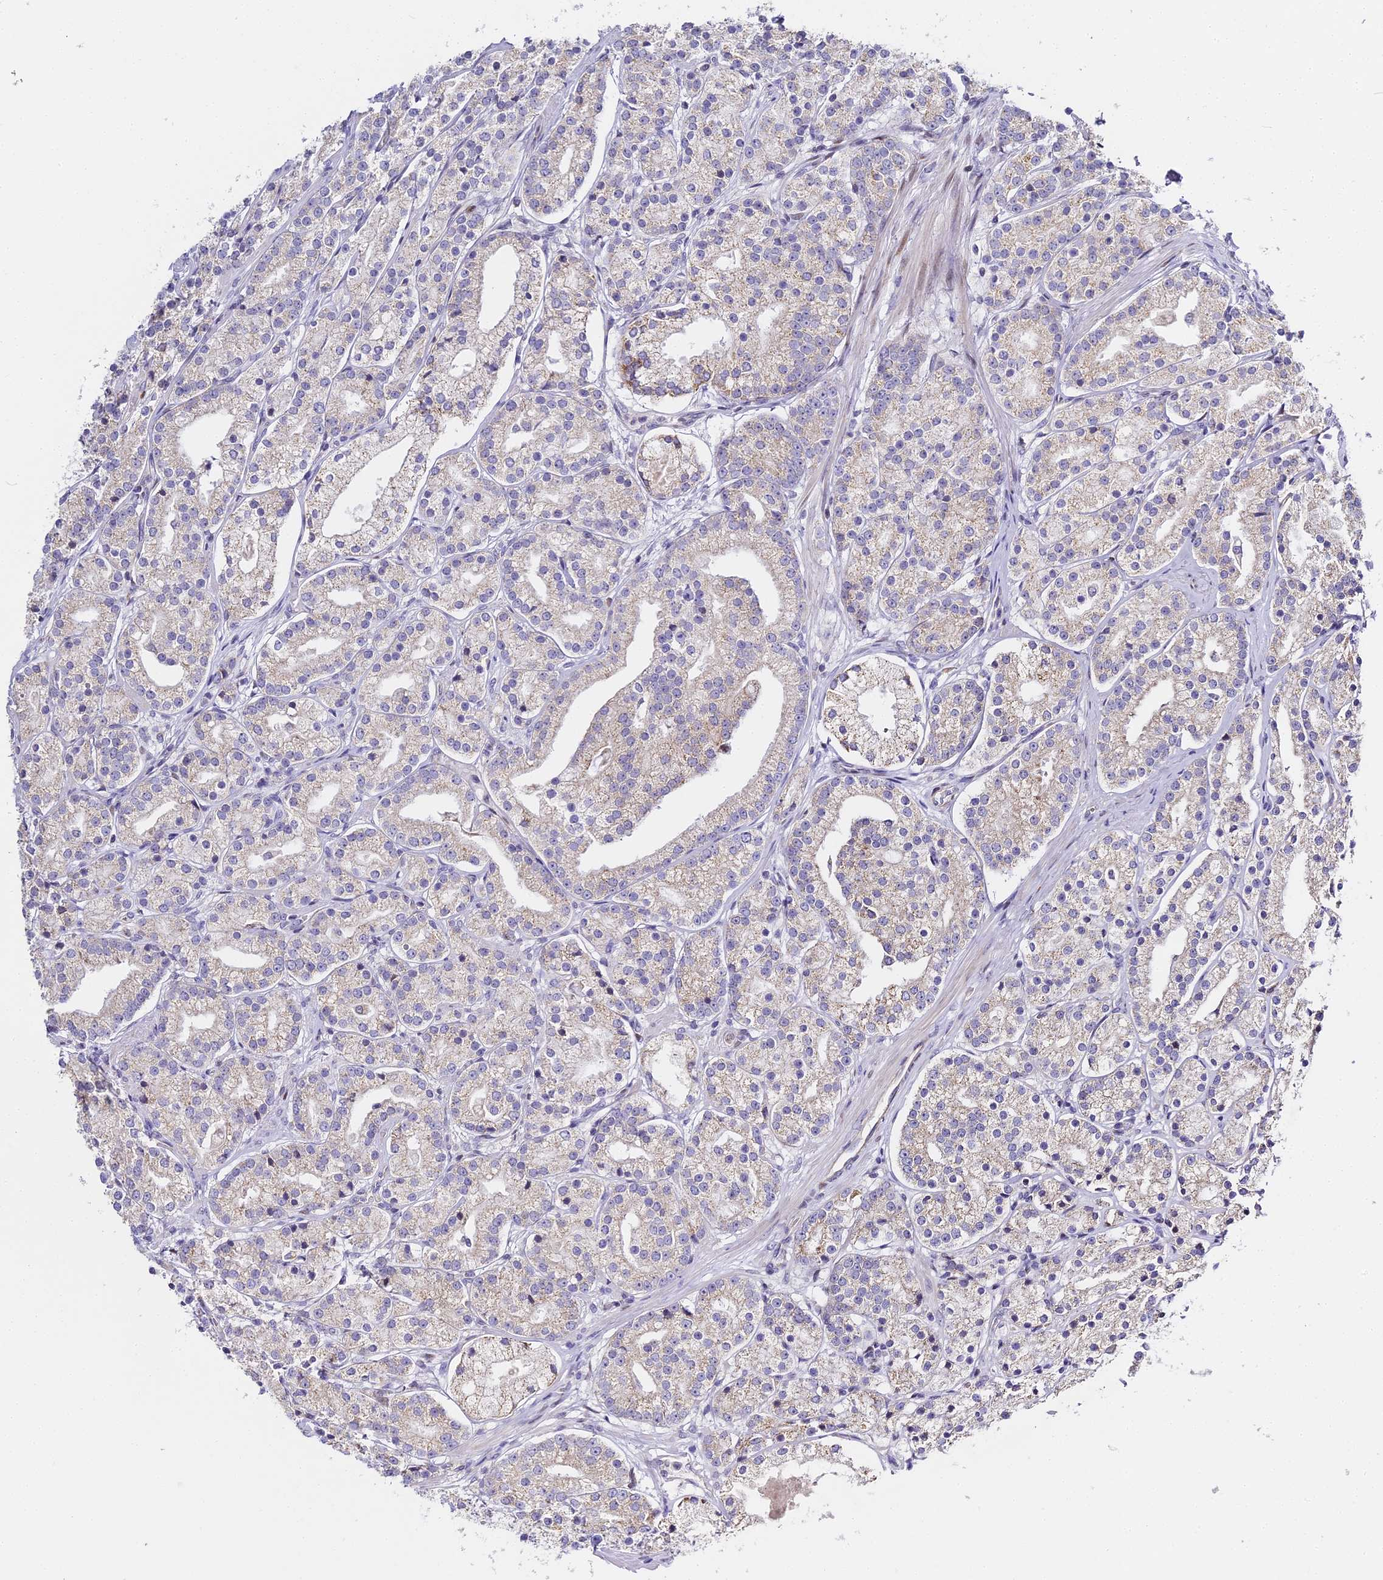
{"staining": {"intensity": "weak", "quantity": "25%-75%", "location": "cytoplasmic/membranous"}, "tissue": "prostate cancer", "cell_type": "Tumor cells", "image_type": "cancer", "snomed": [{"axis": "morphology", "description": "Adenocarcinoma, High grade"}, {"axis": "topography", "description": "Prostate"}], "caption": "The immunohistochemical stain highlights weak cytoplasmic/membranous expression in tumor cells of prostate high-grade adenocarcinoma tissue.", "gene": "SERP1", "patient": {"sex": "male", "age": 69}}